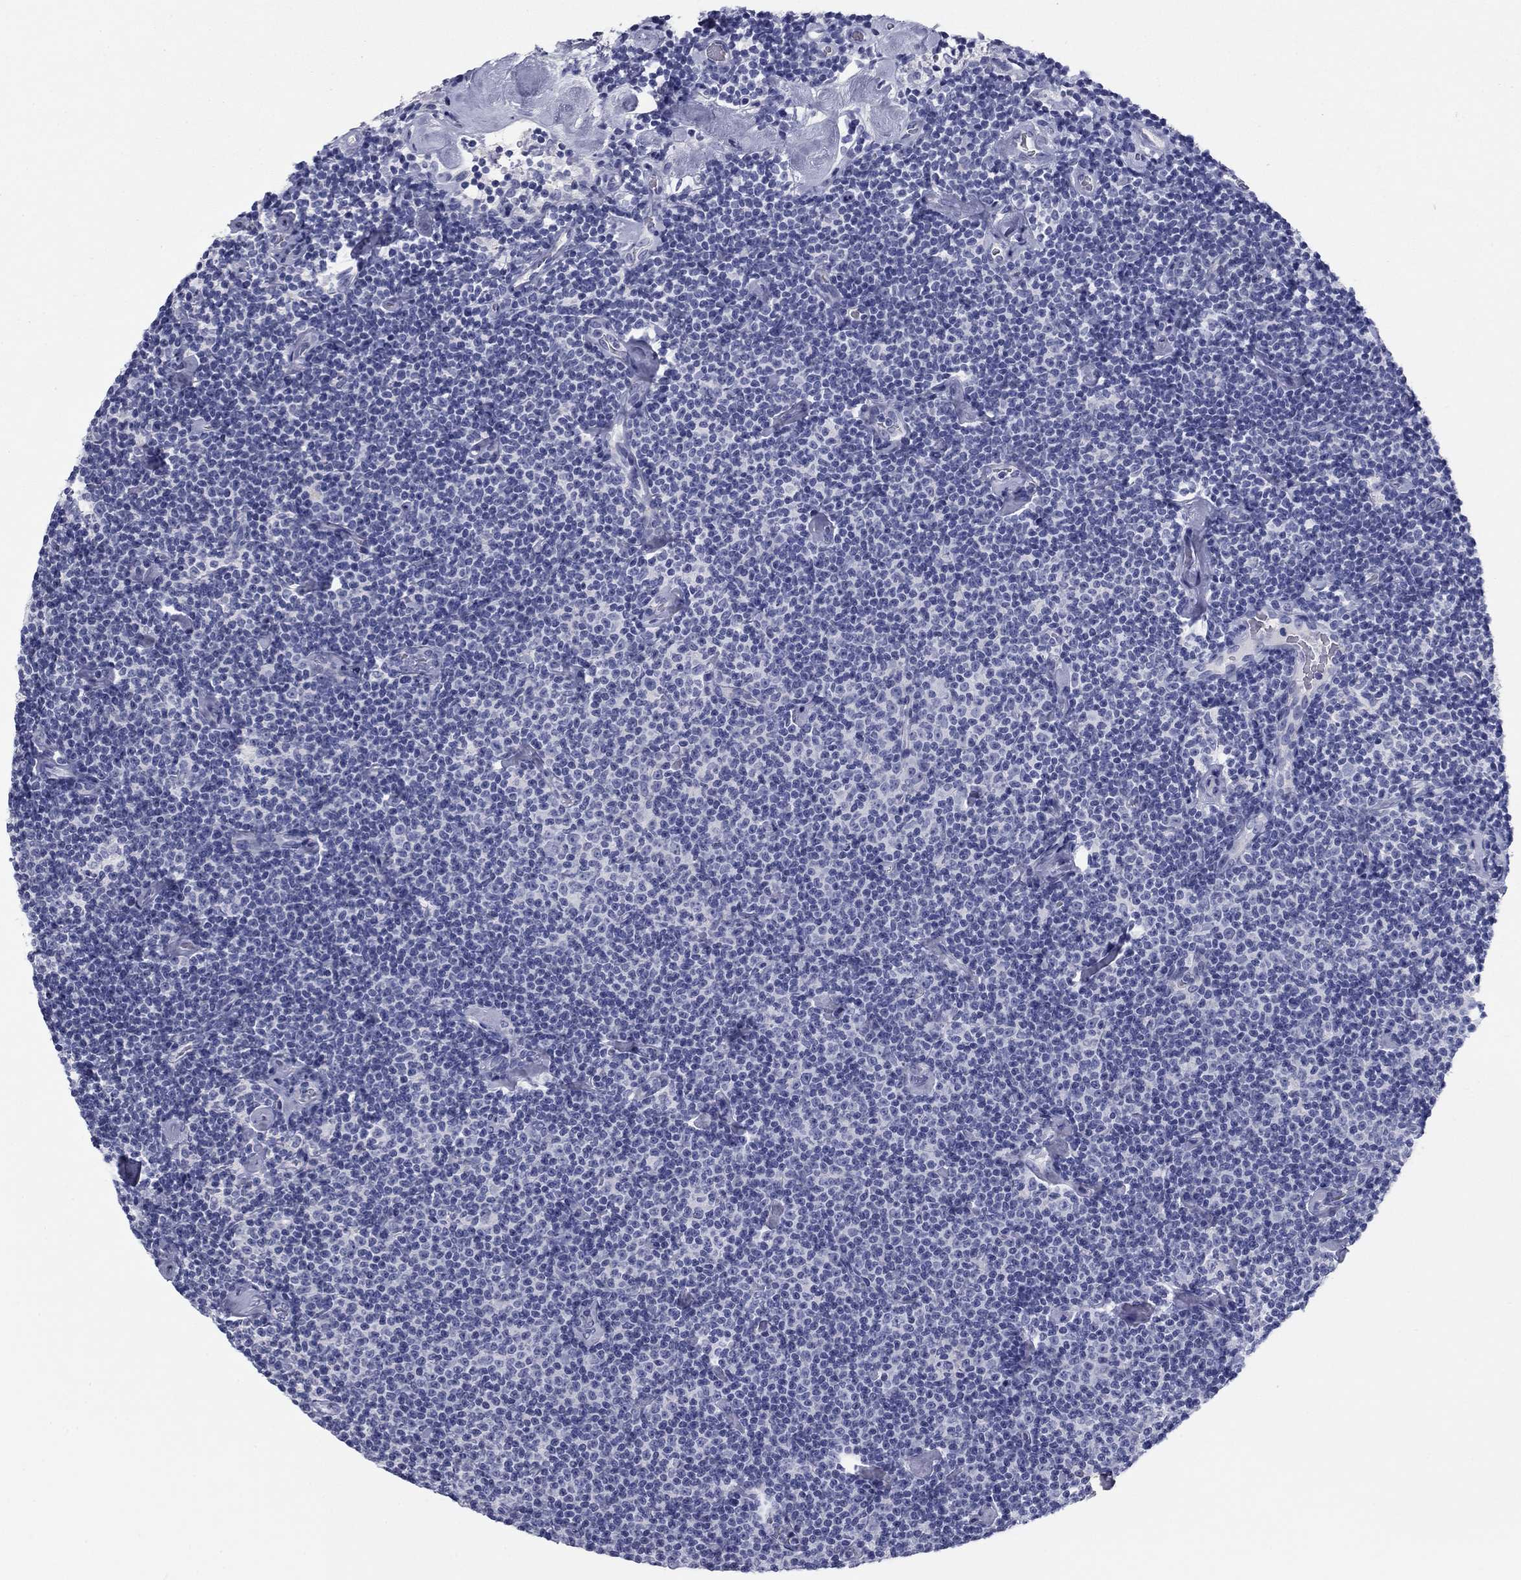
{"staining": {"intensity": "negative", "quantity": "none", "location": "none"}, "tissue": "lymphoma", "cell_type": "Tumor cells", "image_type": "cancer", "snomed": [{"axis": "morphology", "description": "Malignant lymphoma, non-Hodgkin's type, Low grade"}, {"axis": "topography", "description": "Lymph node"}], "caption": "Human lymphoma stained for a protein using immunohistochemistry (IHC) reveals no staining in tumor cells.", "gene": "KCNH1", "patient": {"sex": "male", "age": 81}}